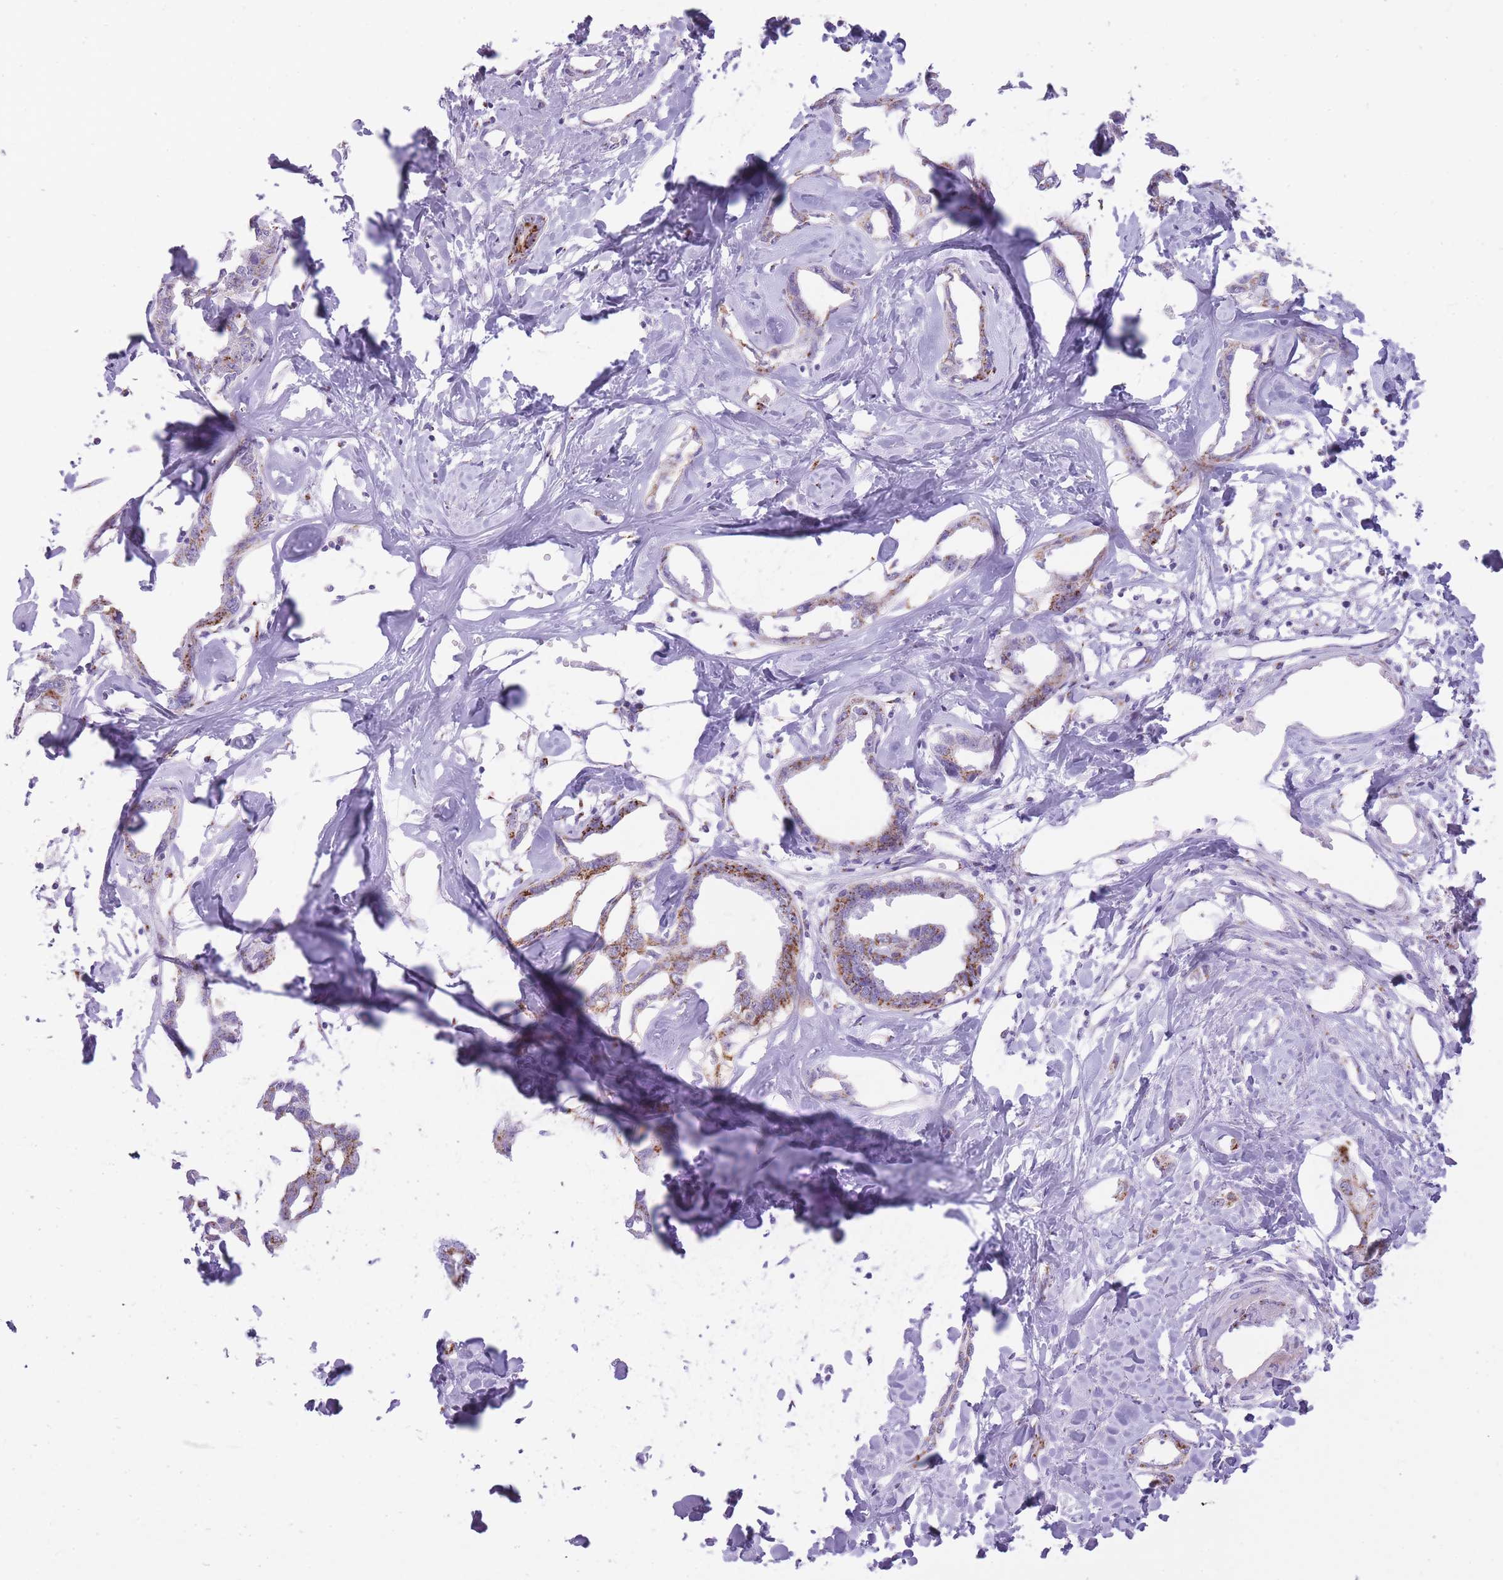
{"staining": {"intensity": "moderate", "quantity": "25%-75%", "location": "cytoplasmic/membranous"}, "tissue": "liver cancer", "cell_type": "Tumor cells", "image_type": "cancer", "snomed": [{"axis": "morphology", "description": "Cholangiocarcinoma"}, {"axis": "topography", "description": "Liver"}], "caption": "Immunohistochemical staining of human liver cancer exhibits medium levels of moderate cytoplasmic/membranous protein expression in approximately 25%-75% of tumor cells. Immunohistochemistry stains the protein of interest in brown and the nuclei are stained blue.", "gene": "B4GALT2", "patient": {"sex": "male", "age": 59}}